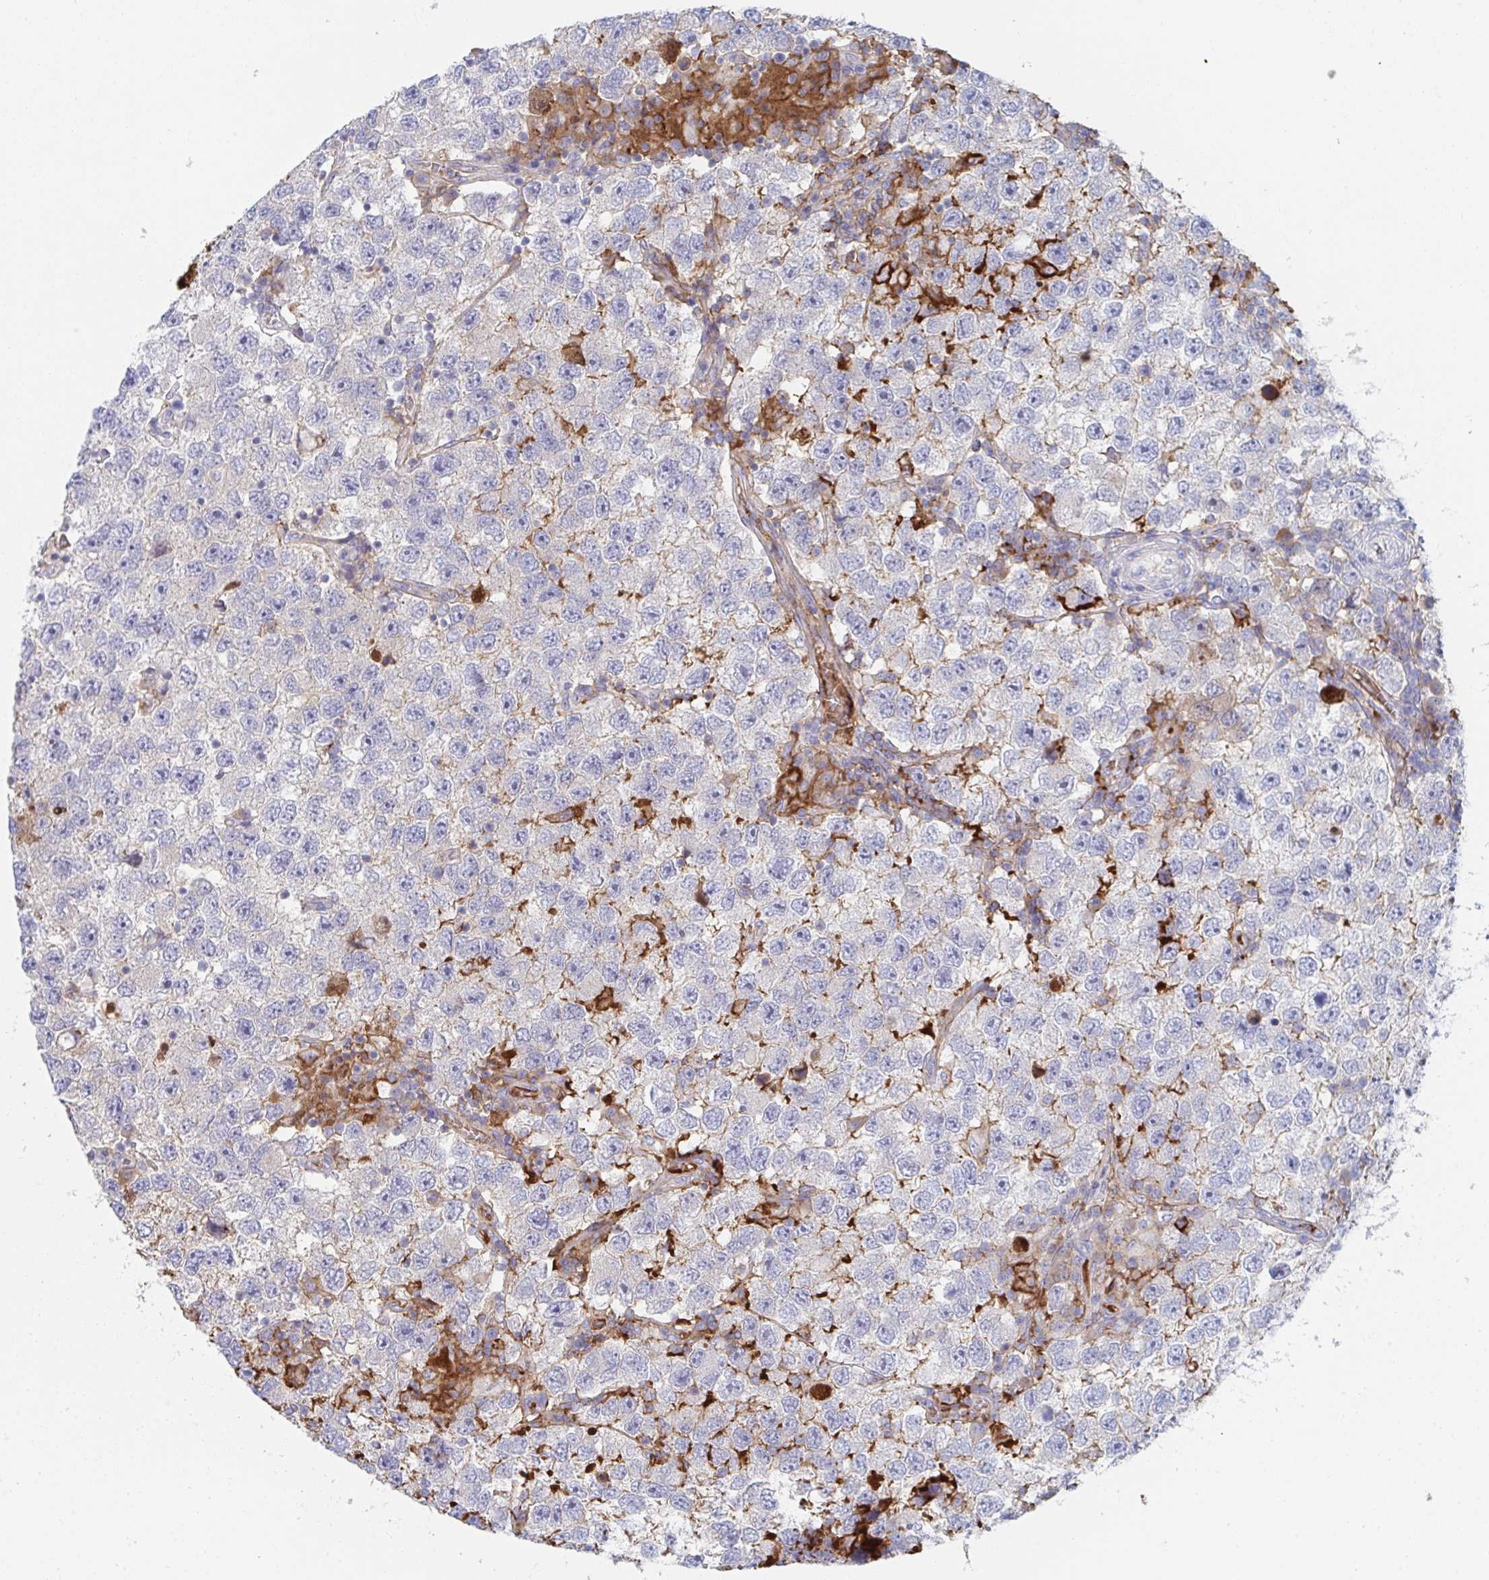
{"staining": {"intensity": "negative", "quantity": "none", "location": "none"}, "tissue": "testis cancer", "cell_type": "Tumor cells", "image_type": "cancer", "snomed": [{"axis": "morphology", "description": "Seminoma, NOS"}, {"axis": "topography", "description": "Testis"}], "caption": "IHC of testis cancer demonstrates no staining in tumor cells.", "gene": "TNFAIP6", "patient": {"sex": "male", "age": 26}}